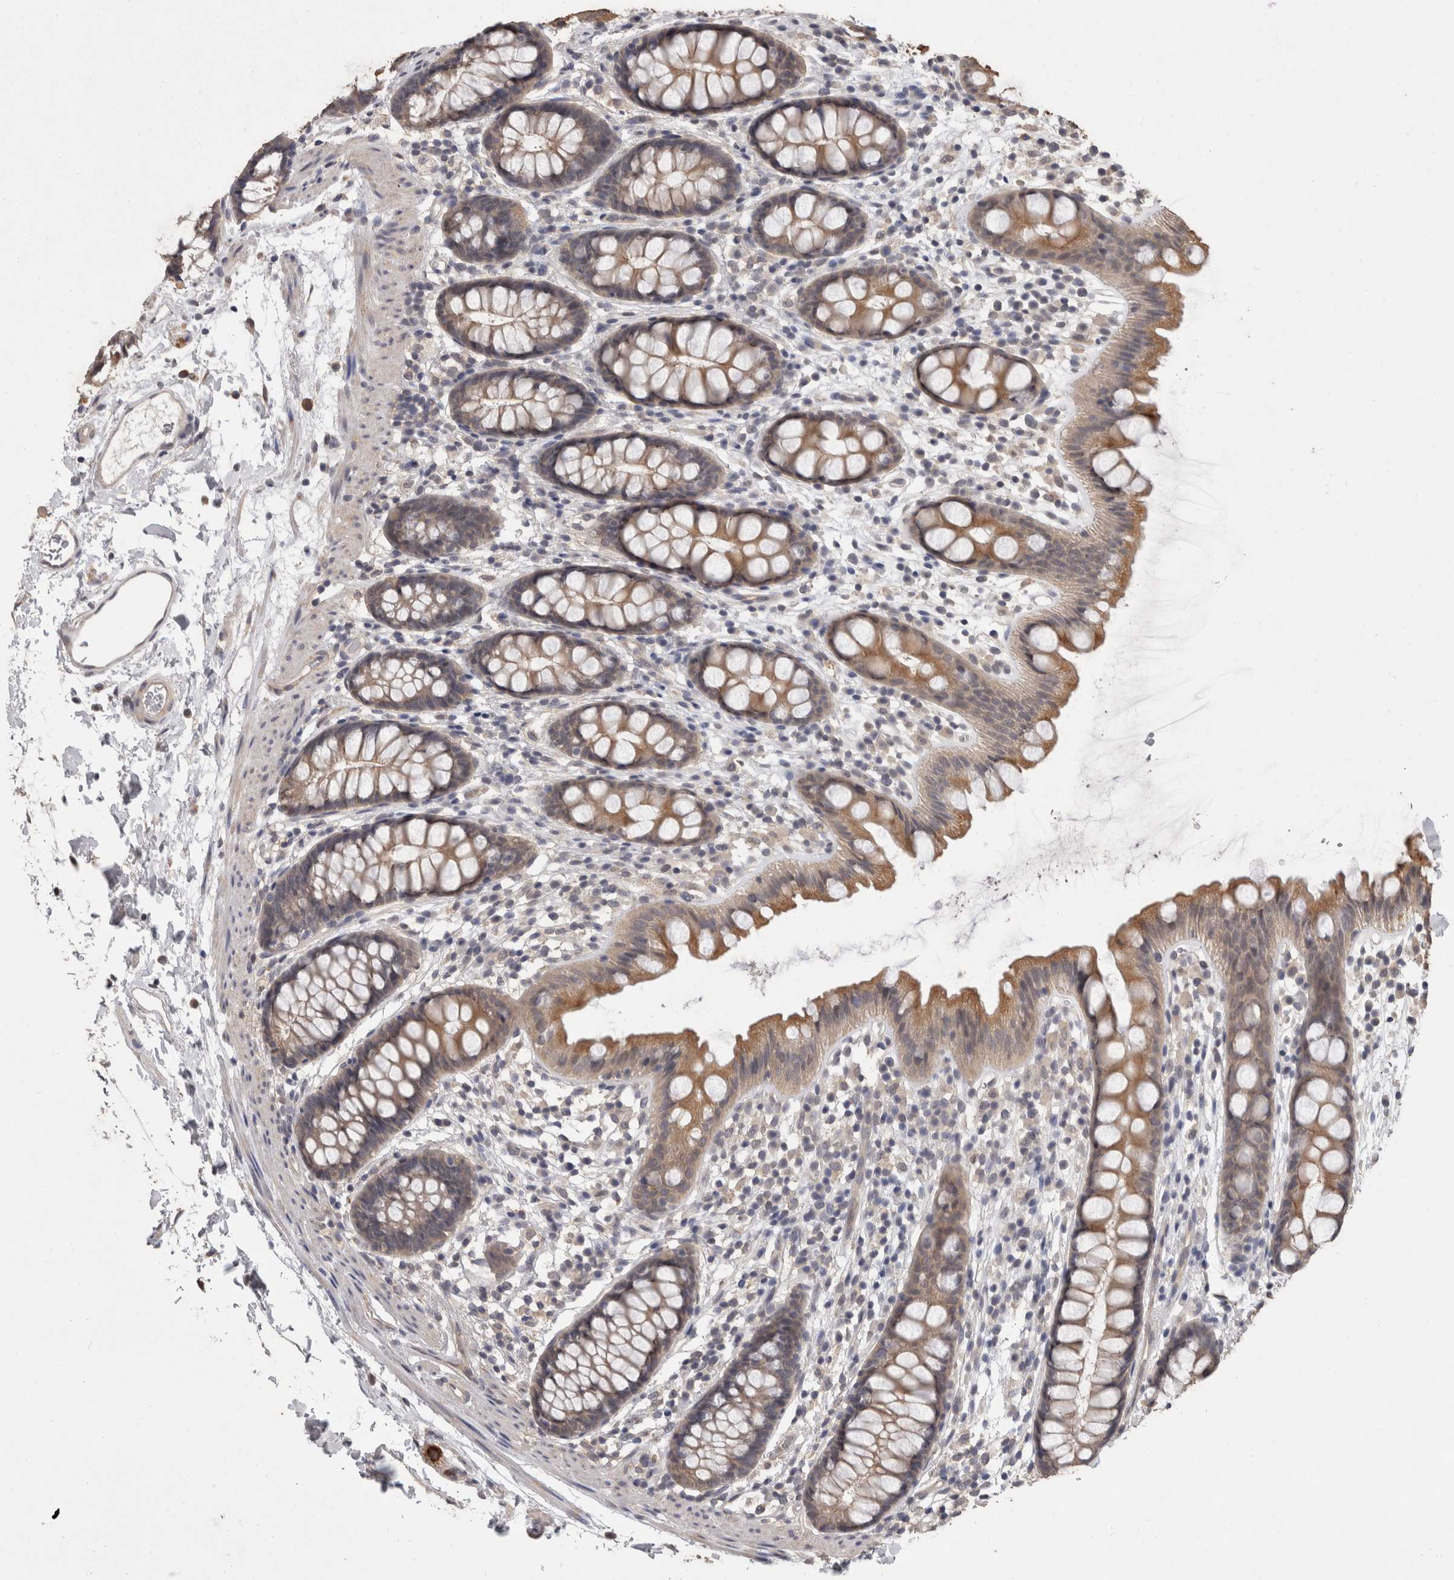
{"staining": {"intensity": "moderate", "quantity": ">75%", "location": "cytoplasmic/membranous"}, "tissue": "rectum", "cell_type": "Glandular cells", "image_type": "normal", "snomed": [{"axis": "morphology", "description": "Normal tissue, NOS"}, {"axis": "topography", "description": "Rectum"}], "caption": "A brown stain shows moderate cytoplasmic/membranous expression of a protein in glandular cells of benign rectum. (brown staining indicates protein expression, while blue staining denotes nuclei).", "gene": "FHOD3", "patient": {"sex": "female", "age": 65}}